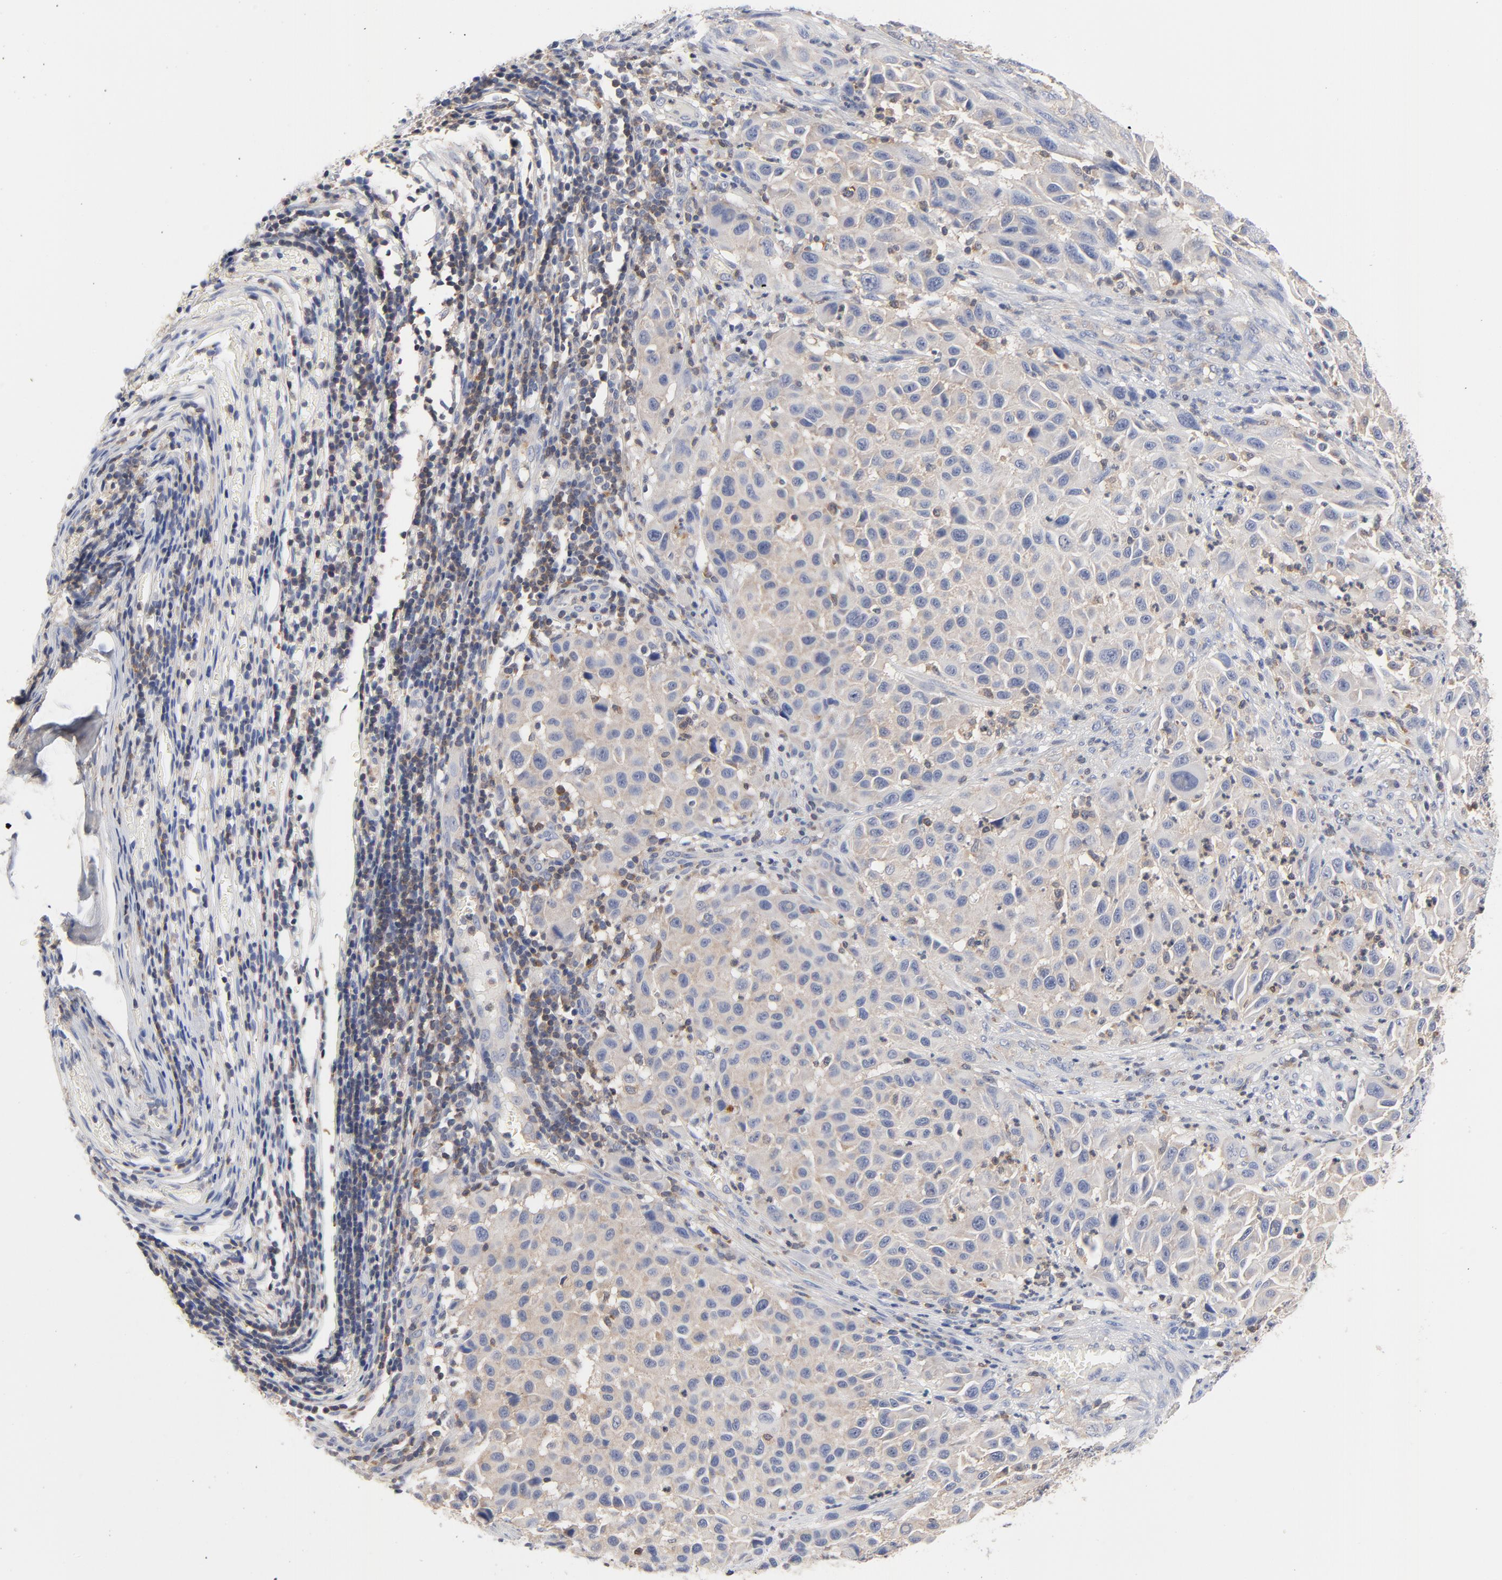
{"staining": {"intensity": "weak", "quantity": "25%-75%", "location": "cytoplasmic/membranous"}, "tissue": "melanoma", "cell_type": "Tumor cells", "image_type": "cancer", "snomed": [{"axis": "morphology", "description": "Malignant melanoma, Metastatic site"}, {"axis": "topography", "description": "Lymph node"}], "caption": "Weak cytoplasmic/membranous staining is identified in approximately 25%-75% of tumor cells in malignant melanoma (metastatic site).", "gene": "CAB39L", "patient": {"sex": "male", "age": 61}}